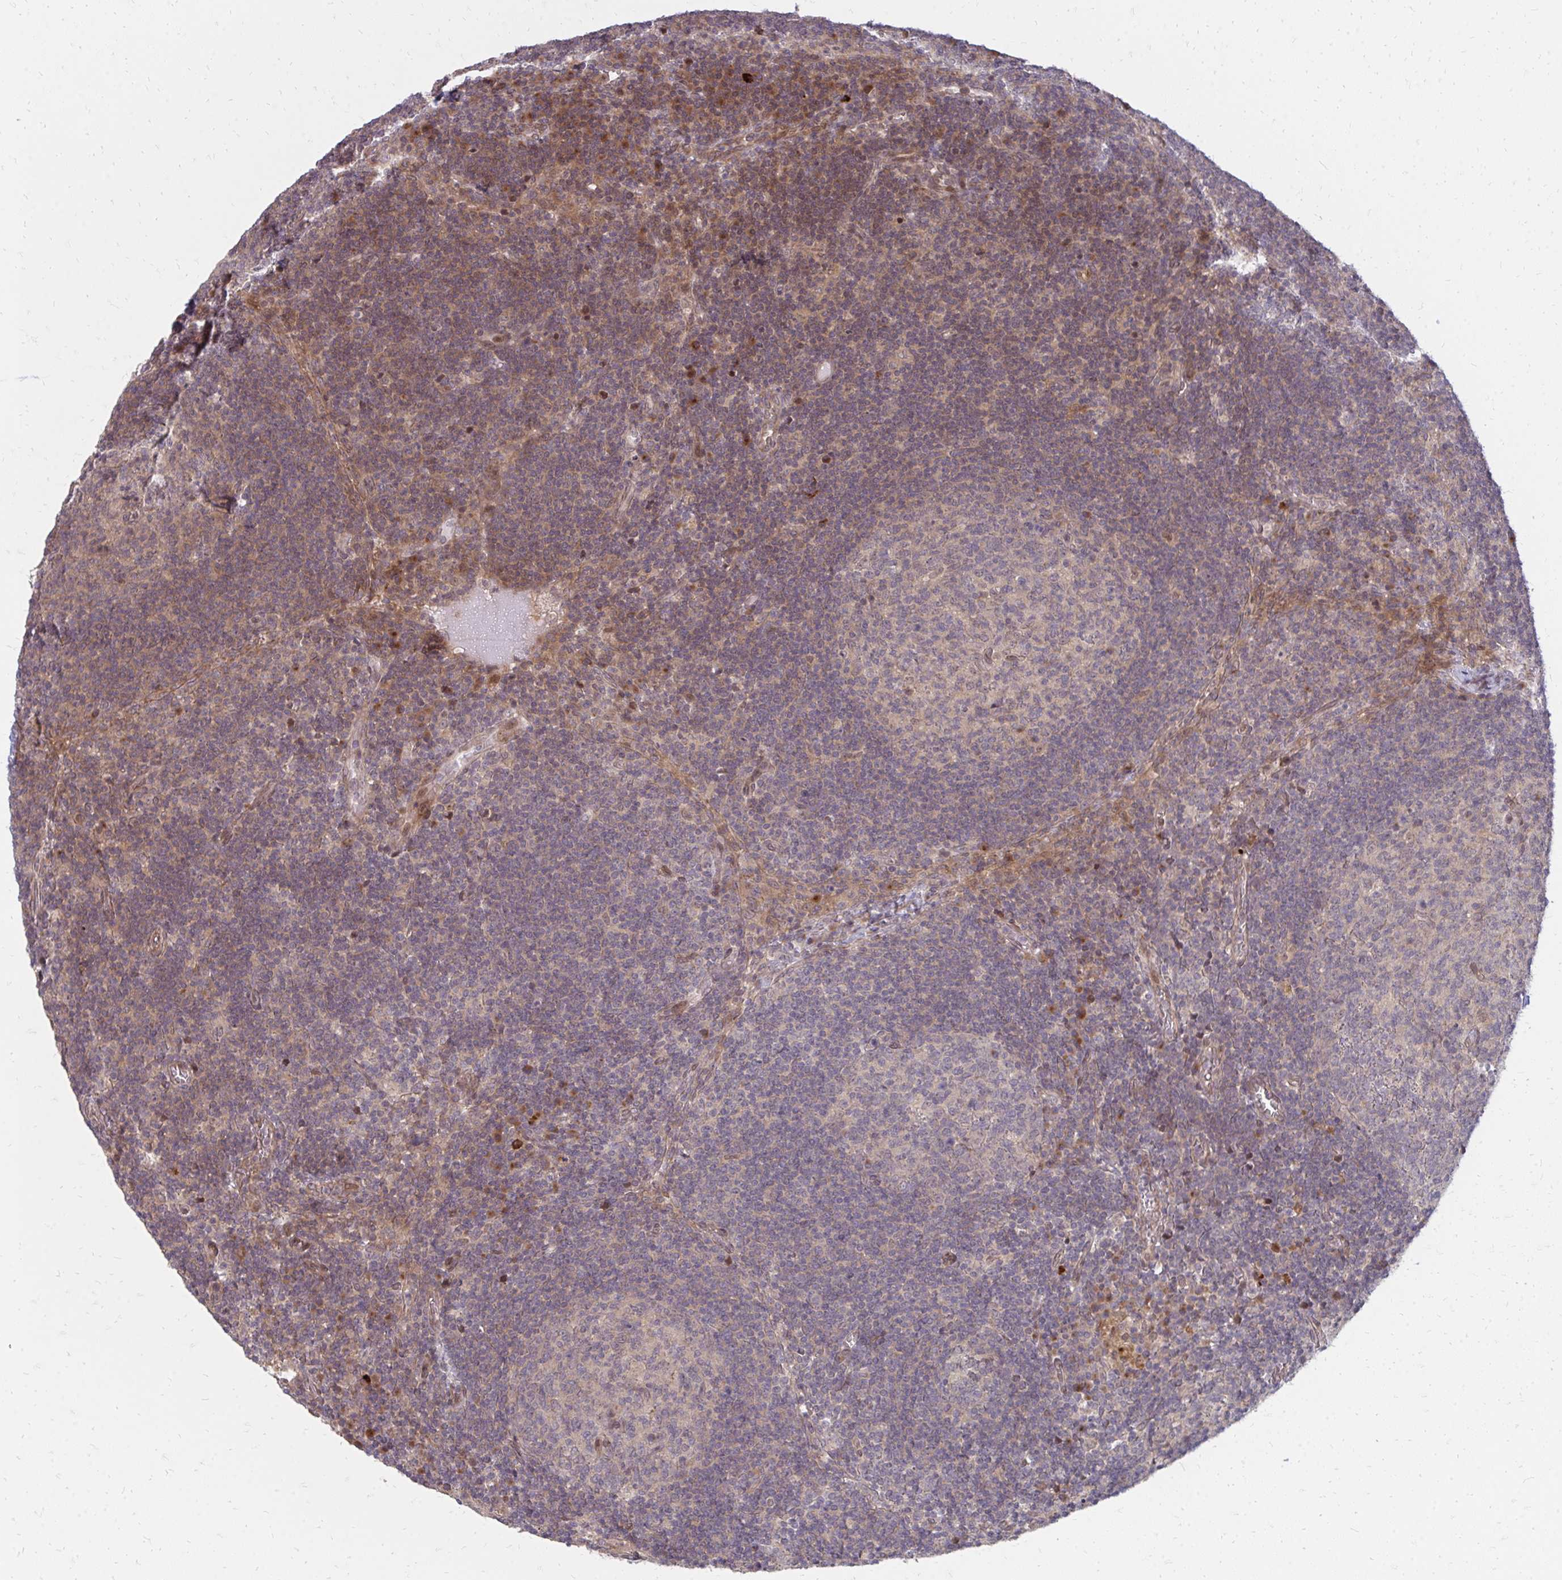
{"staining": {"intensity": "negative", "quantity": "none", "location": "none"}, "tissue": "lymph node", "cell_type": "Germinal center cells", "image_type": "normal", "snomed": [{"axis": "morphology", "description": "Normal tissue, NOS"}, {"axis": "topography", "description": "Lymph node"}], "caption": "This histopathology image is of unremarkable lymph node stained with immunohistochemistry (IHC) to label a protein in brown with the nuclei are counter-stained blue. There is no expression in germinal center cells.", "gene": "ZNF285", "patient": {"sex": "male", "age": 67}}